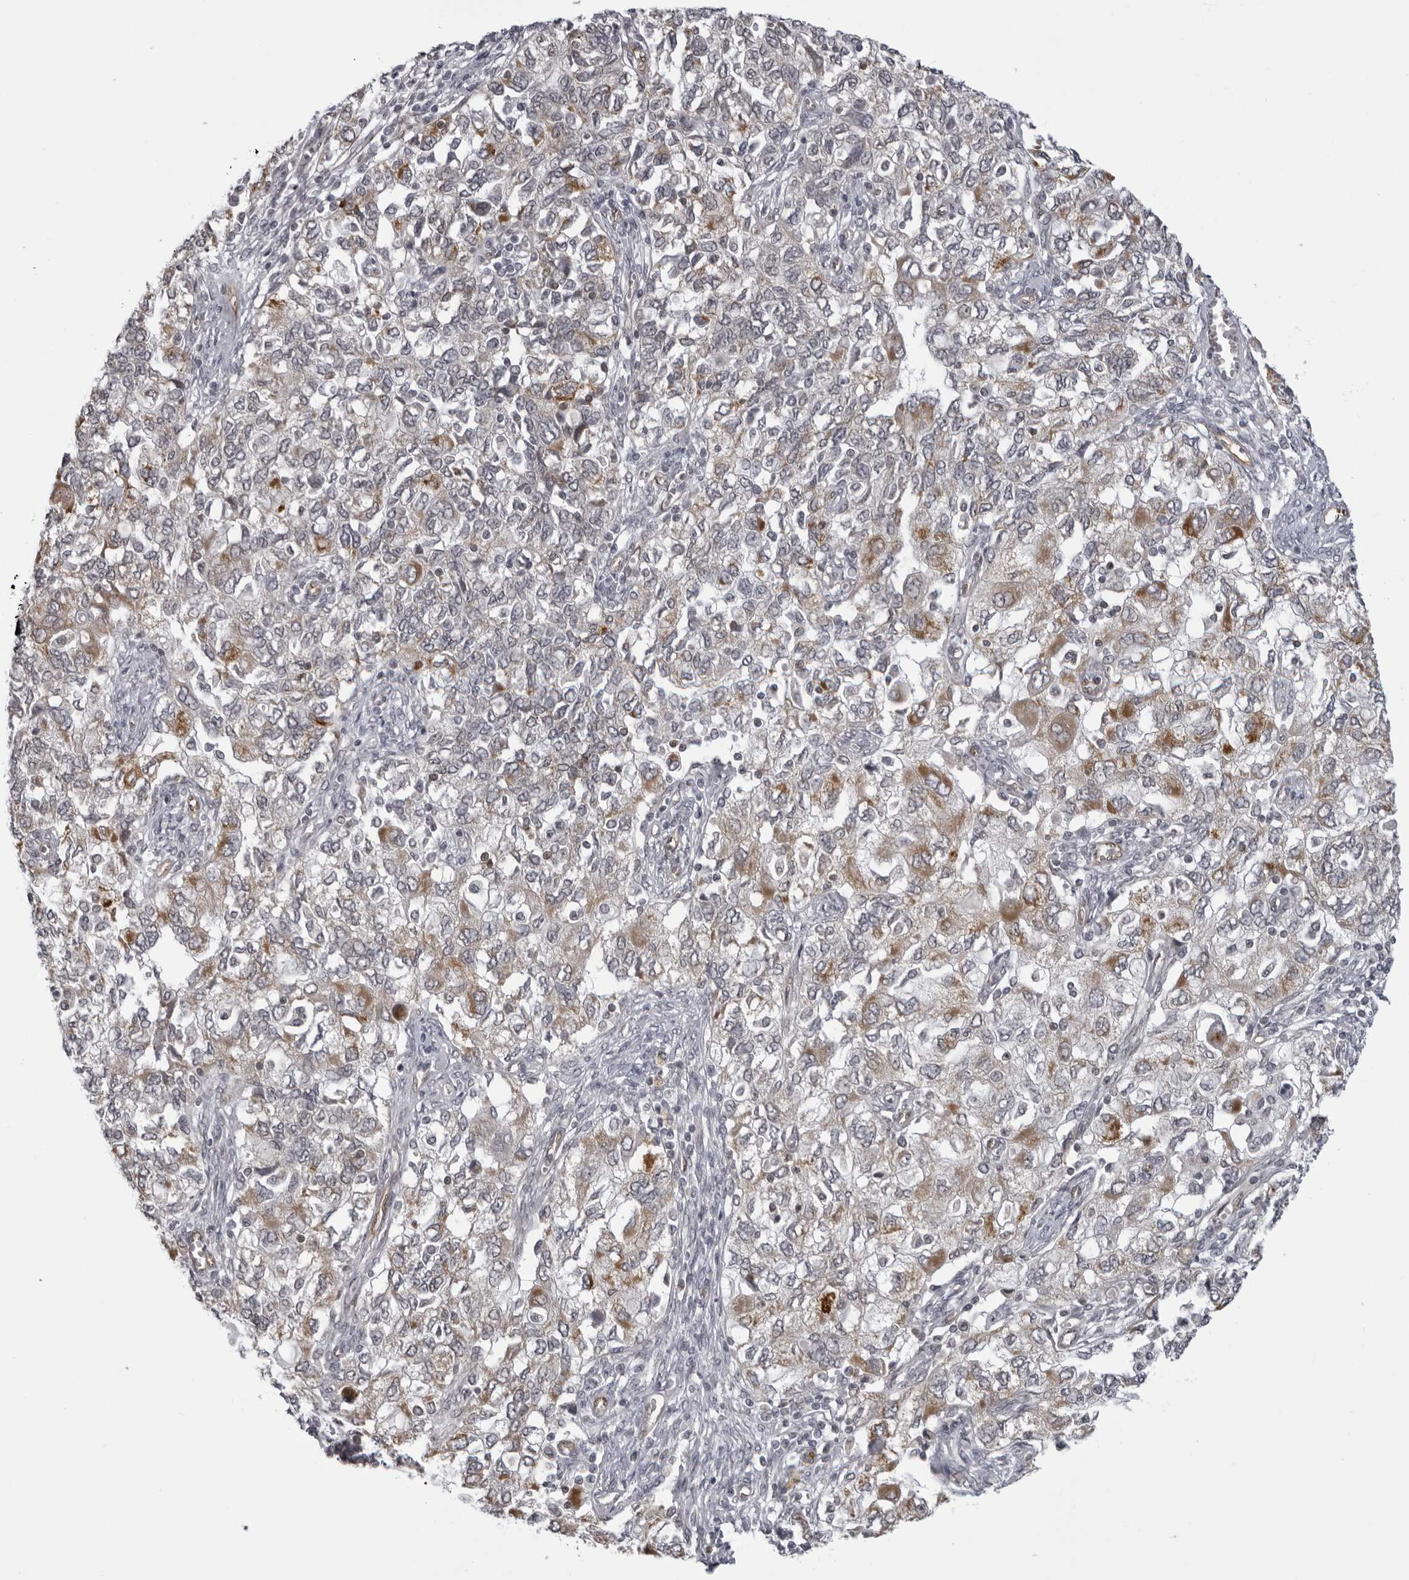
{"staining": {"intensity": "moderate", "quantity": "25%-75%", "location": "cytoplasmic/membranous"}, "tissue": "ovarian cancer", "cell_type": "Tumor cells", "image_type": "cancer", "snomed": [{"axis": "morphology", "description": "Carcinoma, NOS"}, {"axis": "morphology", "description": "Cystadenocarcinoma, serous, NOS"}, {"axis": "topography", "description": "Ovary"}], "caption": "Protein expression analysis of ovarian cancer shows moderate cytoplasmic/membranous staining in approximately 25%-75% of tumor cells.", "gene": "MAPK12", "patient": {"sex": "female", "age": 69}}